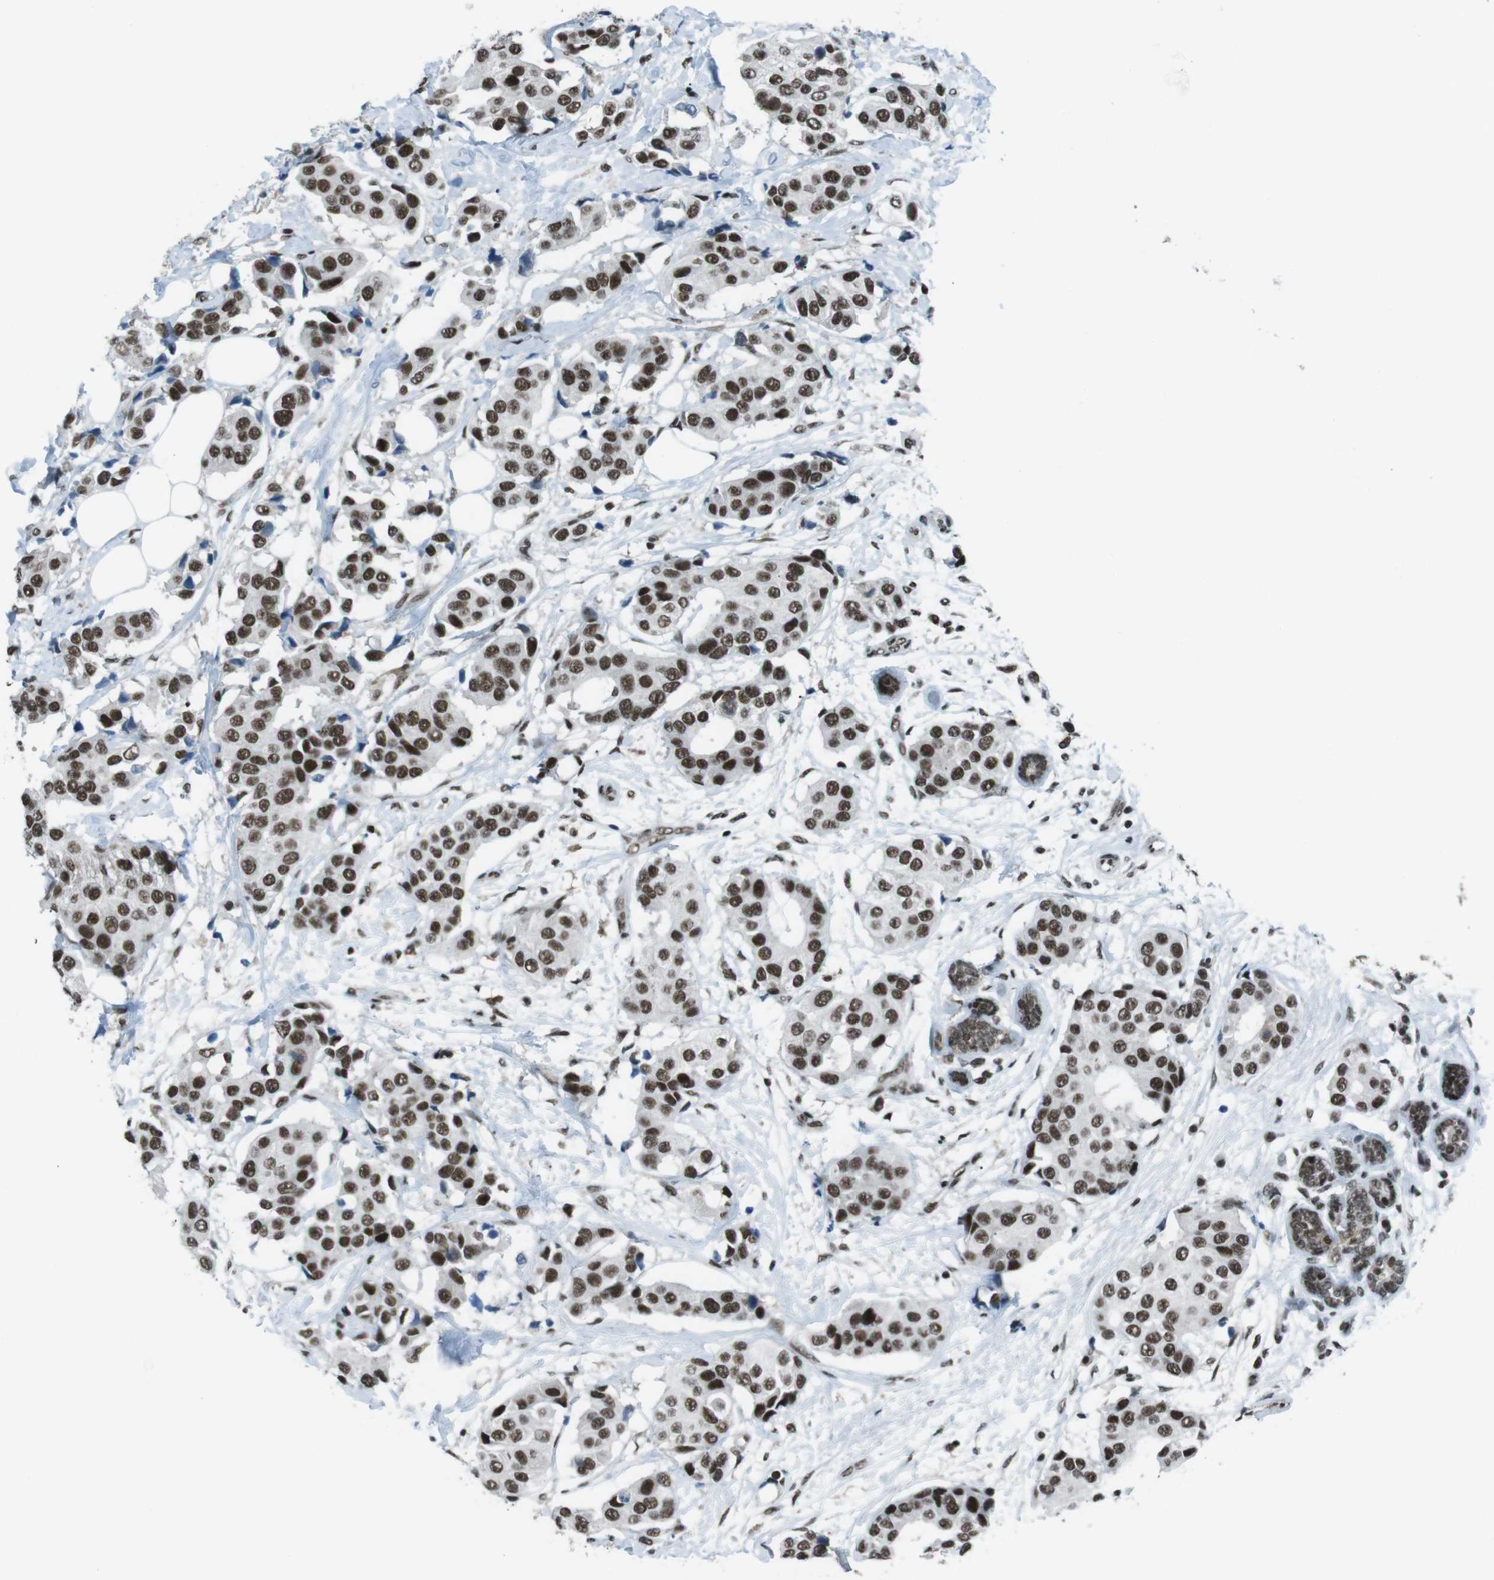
{"staining": {"intensity": "strong", "quantity": ">75%", "location": "nuclear"}, "tissue": "breast cancer", "cell_type": "Tumor cells", "image_type": "cancer", "snomed": [{"axis": "morphology", "description": "Normal tissue, NOS"}, {"axis": "morphology", "description": "Duct carcinoma"}, {"axis": "topography", "description": "Breast"}], "caption": "The micrograph shows immunohistochemical staining of breast cancer (intraductal carcinoma). There is strong nuclear expression is identified in approximately >75% of tumor cells.", "gene": "TAF1", "patient": {"sex": "female", "age": 39}}